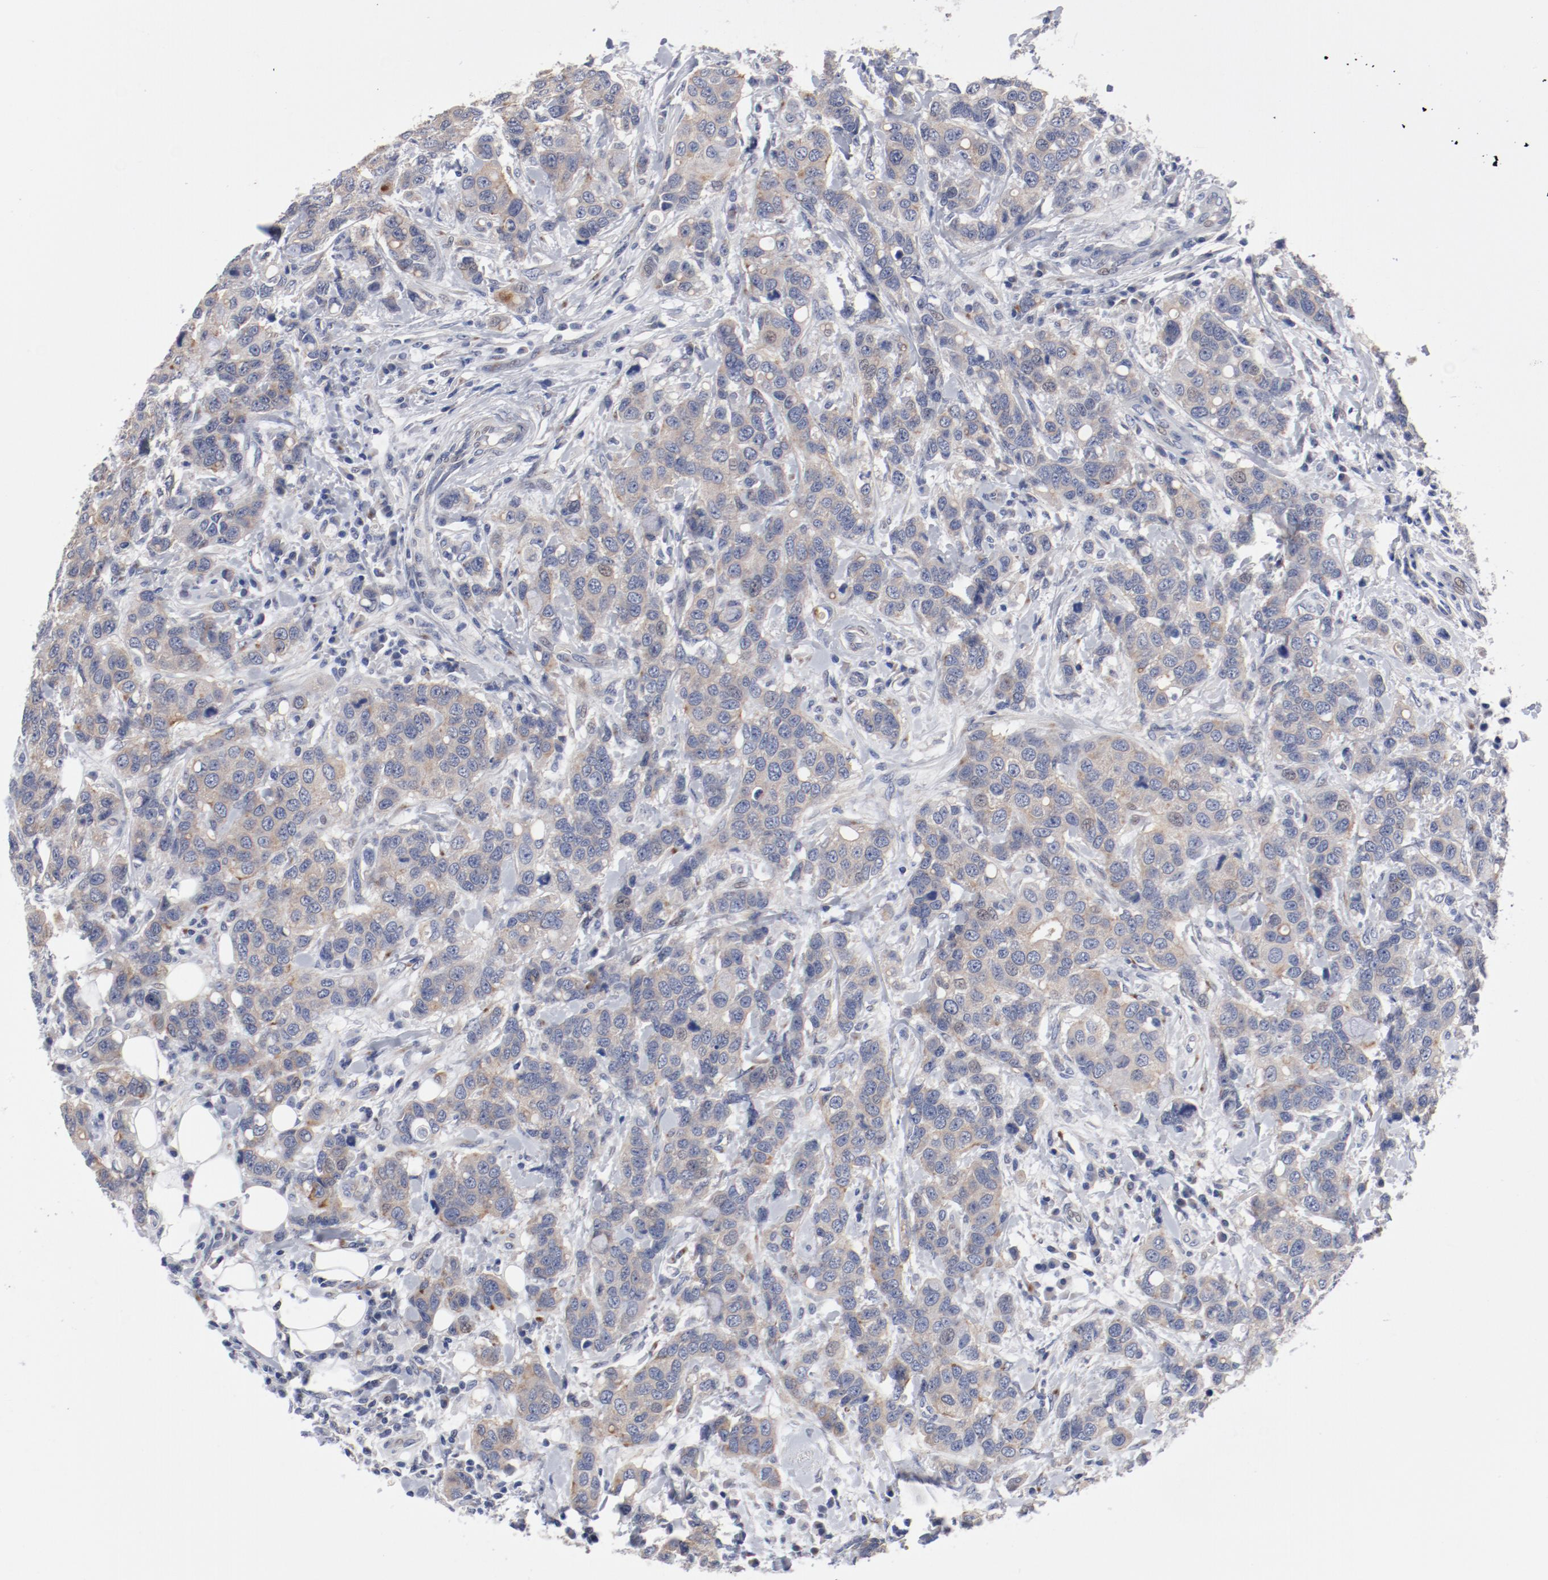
{"staining": {"intensity": "weak", "quantity": ">75%", "location": "cytoplasmic/membranous"}, "tissue": "breast cancer", "cell_type": "Tumor cells", "image_type": "cancer", "snomed": [{"axis": "morphology", "description": "Duct carcinoma"}, {"axis": "topography", "description": "Breast"}], "caption": "Breast cancer (infiltrating ductal carcinoma) was stained to show a protein in brown. There is low levels of weak cytoplasmic/membranous staining in approximately >75% of tumor cells.", "gene": "GPR143", "patient": {"sex": "female", "age": 27}}